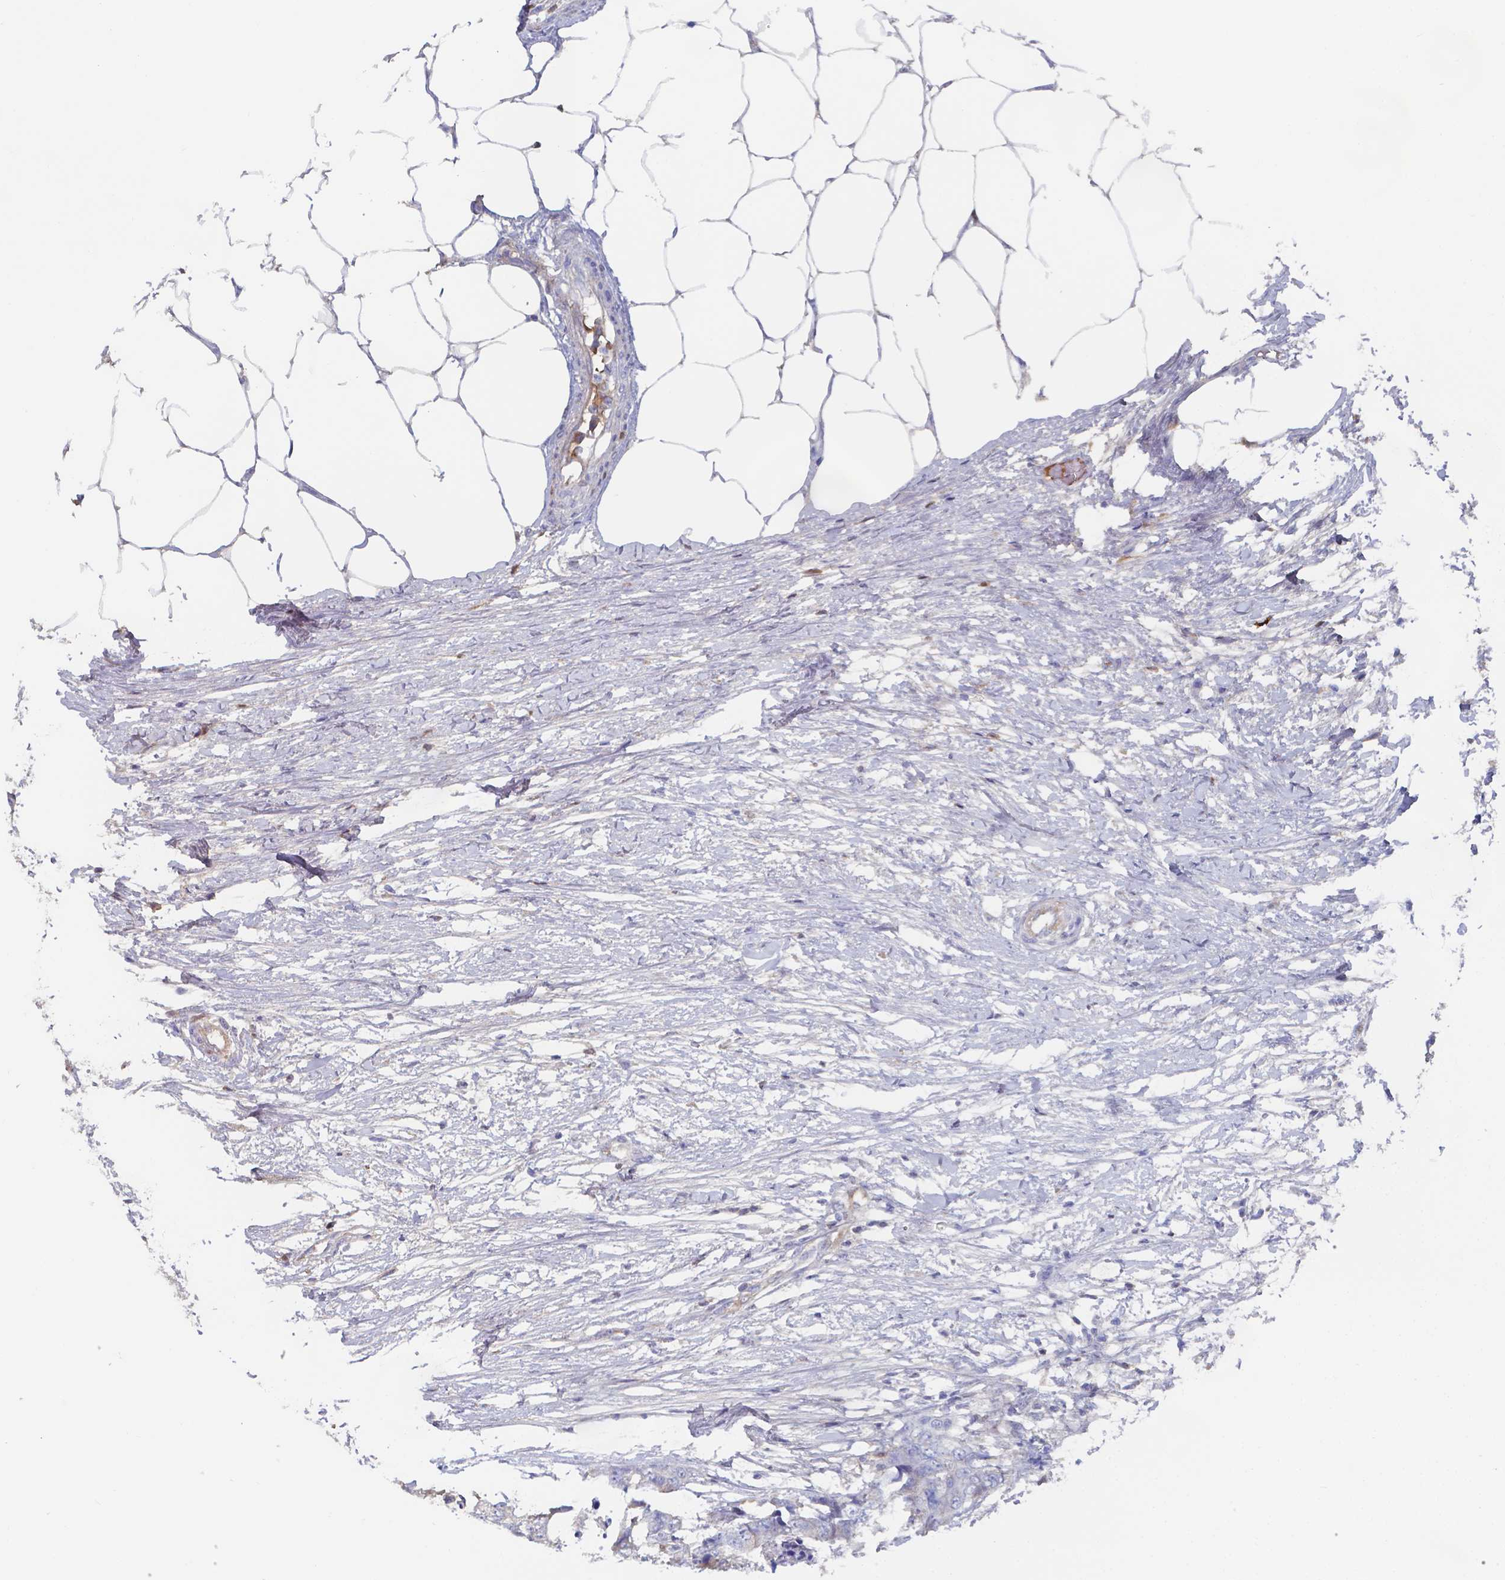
{"staining": {"intensity": "negative", "quantity": "none", "location": "none"}, "tissue": "colorectal cancer", "cell_type": "Tumor cells", "image_type": "cancer", "snomed": [{"axis": "morphology", "description": "Adenocarcinoma, NOS"}, {"axis": "topography", "description": "Colon"}], "caption": "Immunohistochemistry (IHC) of human colorectal cancer (adenocarcinoma) reveals no expression in tumor cells.", "gene": "BTBD17", "patient": {"sex": "female", "age": 48}}